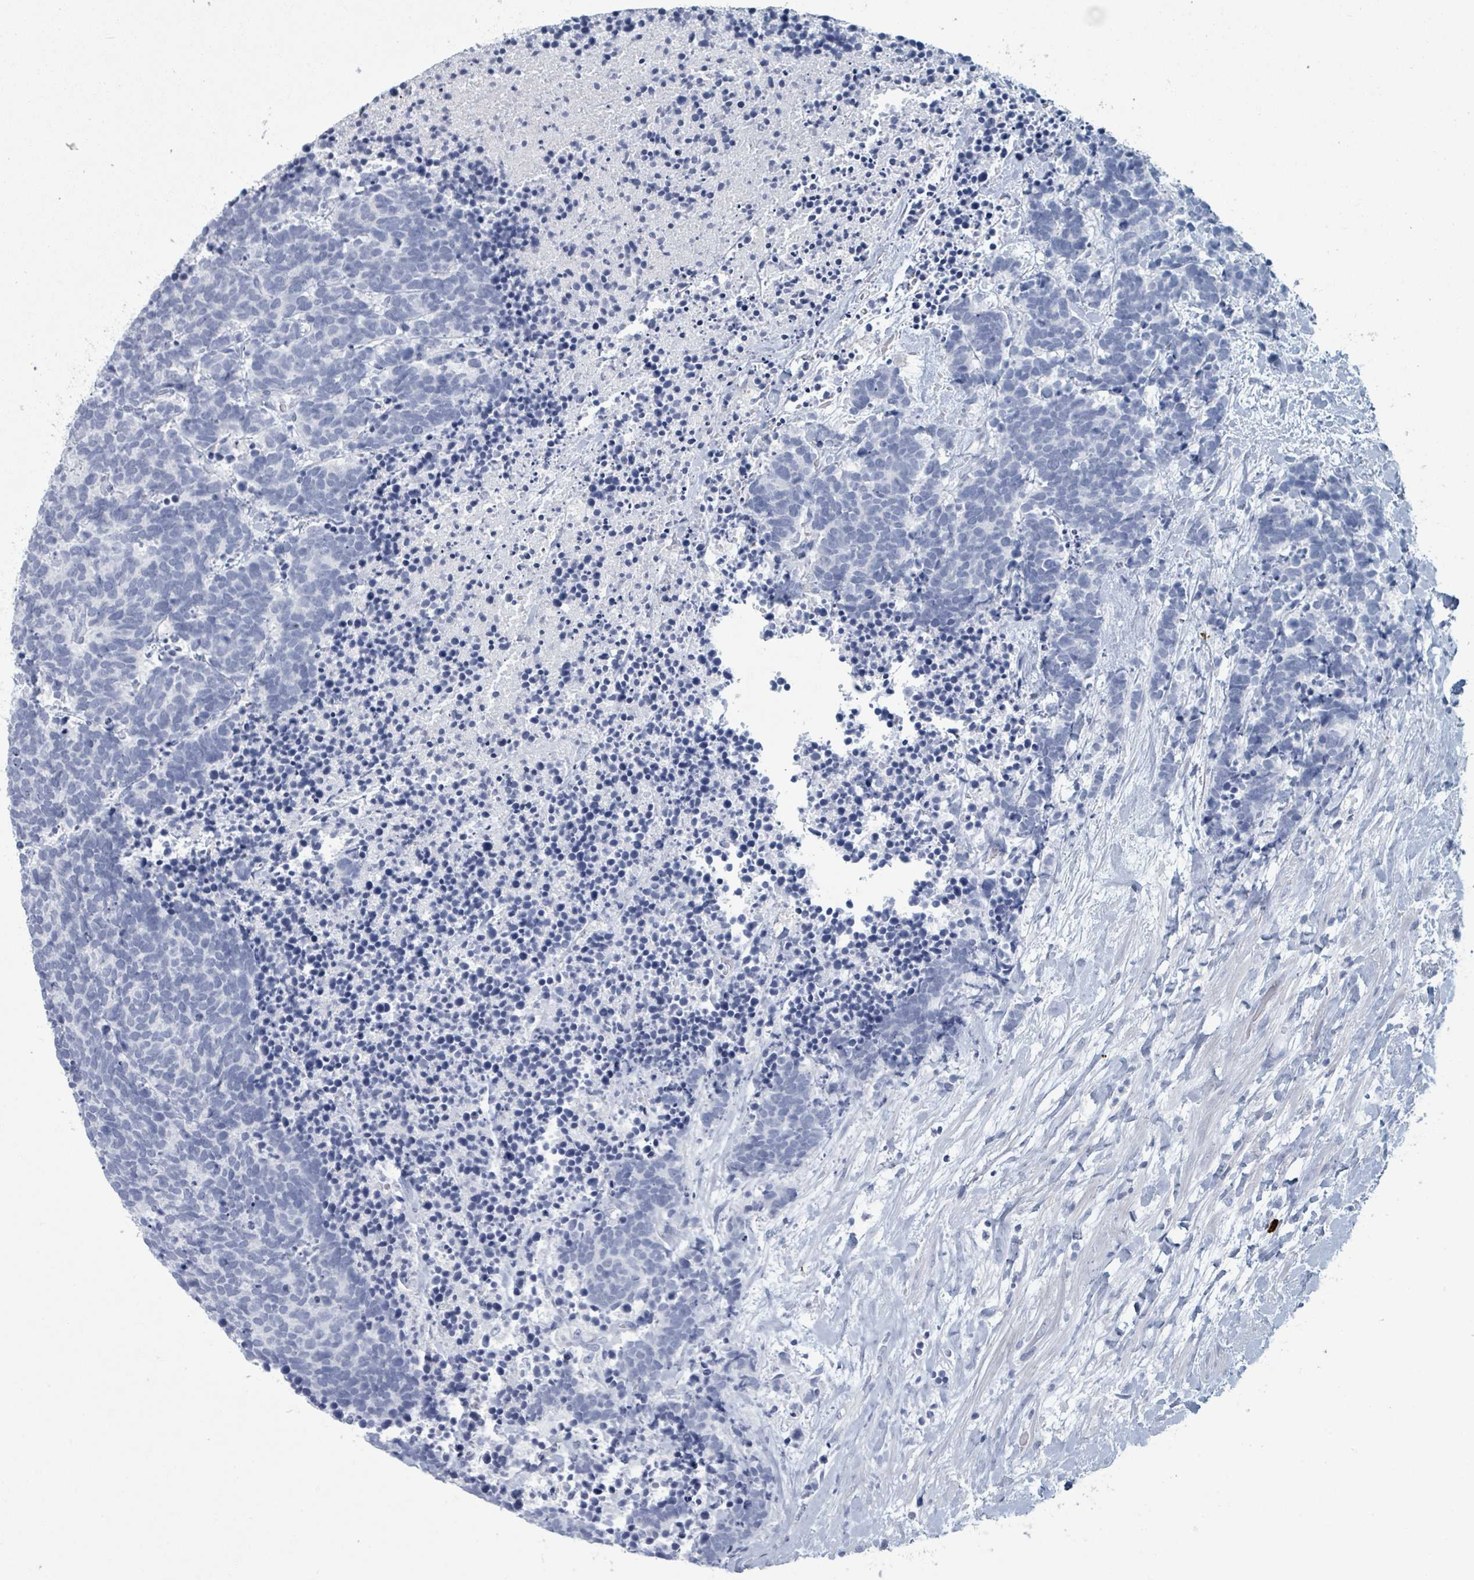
{"staining": {"intensity": "negative", "quantity": "none", "location": "none"}, "tissue": "carcinoid", "cell_type": "Tumor cells", "image_type": "cancer", "snomed": [{"axis": "morphology", "description": "Carcinoma, NOS"}, {"axis": "morphology", "description": "Carcinoid, malignant, NOS"}, {"axis": "topography", "description": "Prostate"}], "caption": "This is an IHC micrograph of human carcinoid. There is no expression in tumor cells.", "gene": "VPS13D", "patient": {"sex": "male", "age": 57}}